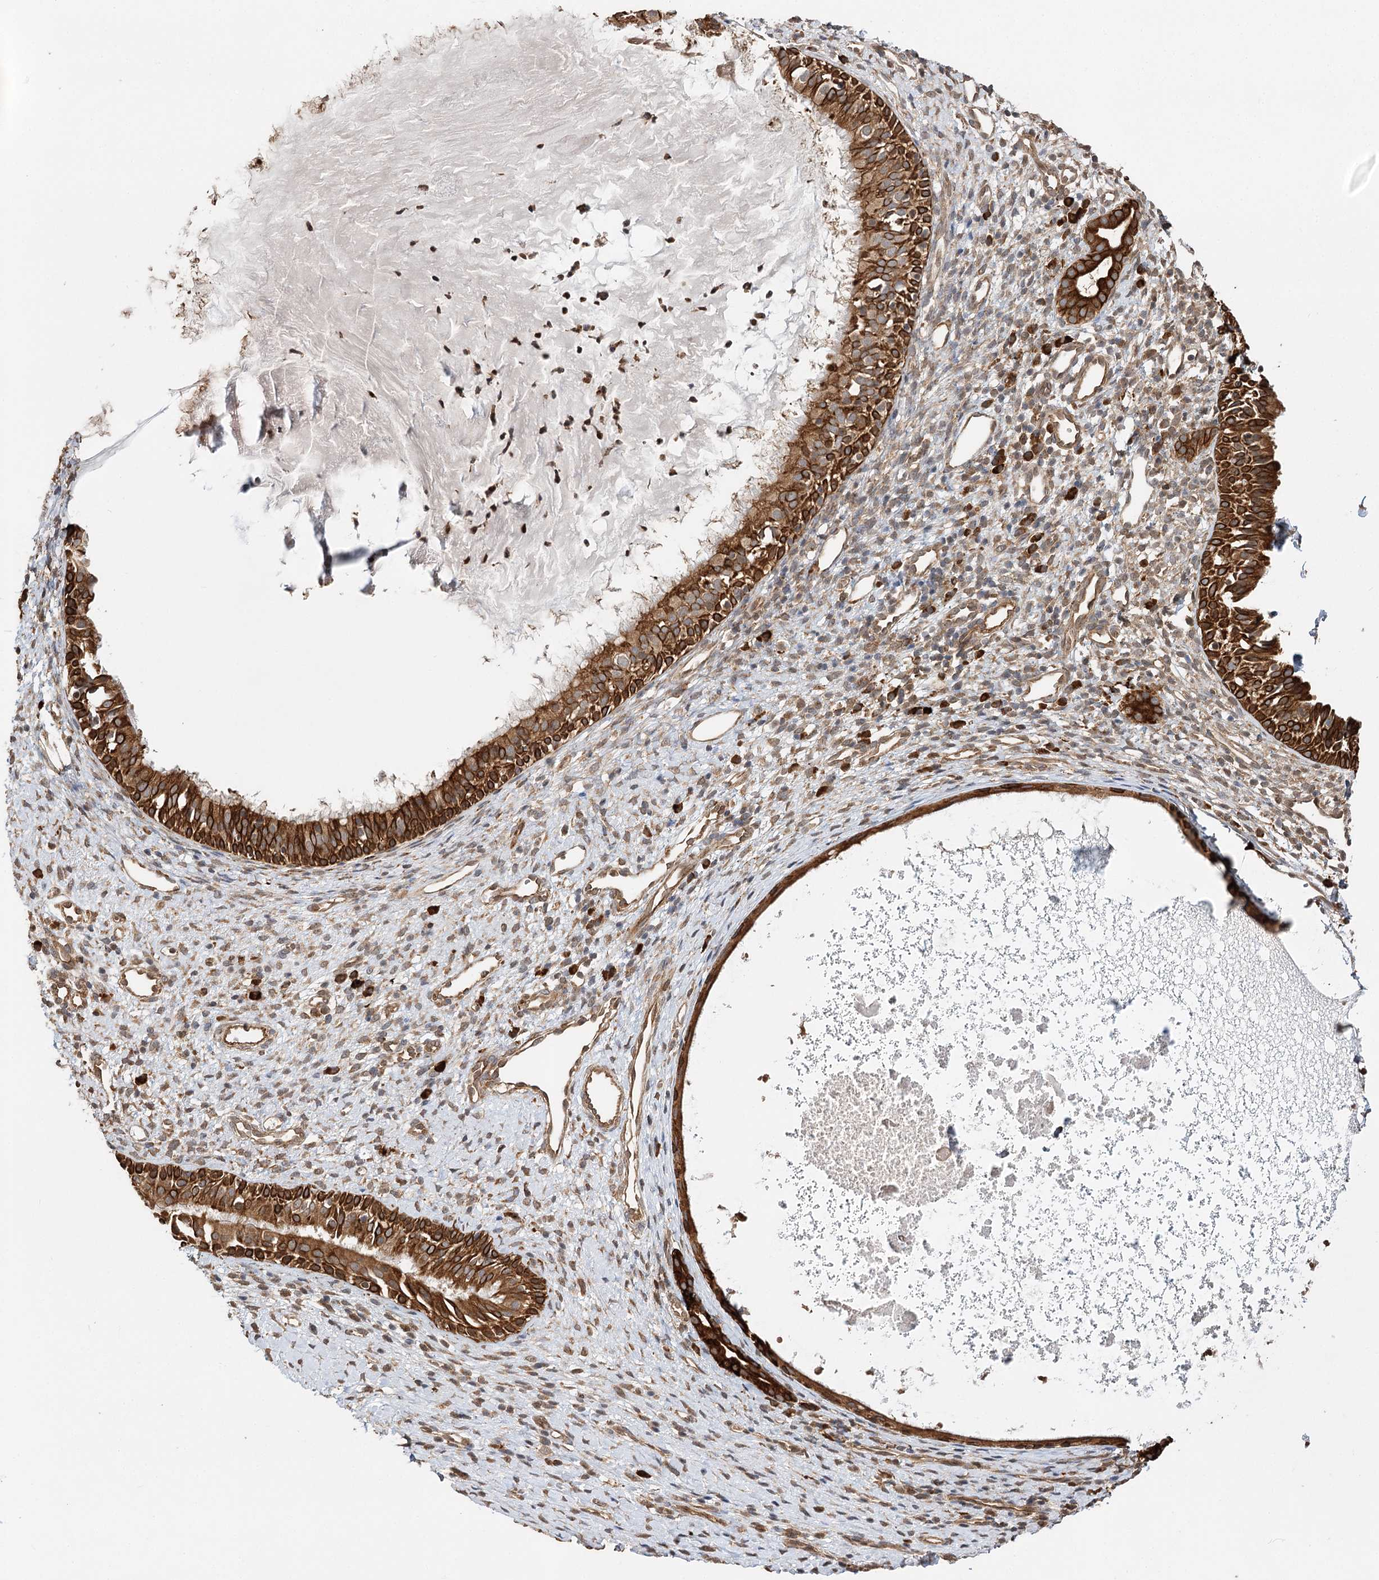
{"staining": {"intensity": "strong", "quantity": ">75%", "location": "cytoplasmic/membranous"}, "tissue": "nasopharynx", "cell_type": "Respiratory epithelial cells", "image_type": "normal", "snomed": [{"axis": "morphology", "description": "Normal tissue, NOS"}, {"axis": "topography", "description": "Nasopharynx"}], "caption": "Nasopharynx stained with a brown dye demonstrates strong cytoplasmic/membranous positive expression in about >75% of respiratory epithelial cells.", "gene": "DNAJB14", "patient": {"sex": "male", "age": 22}}